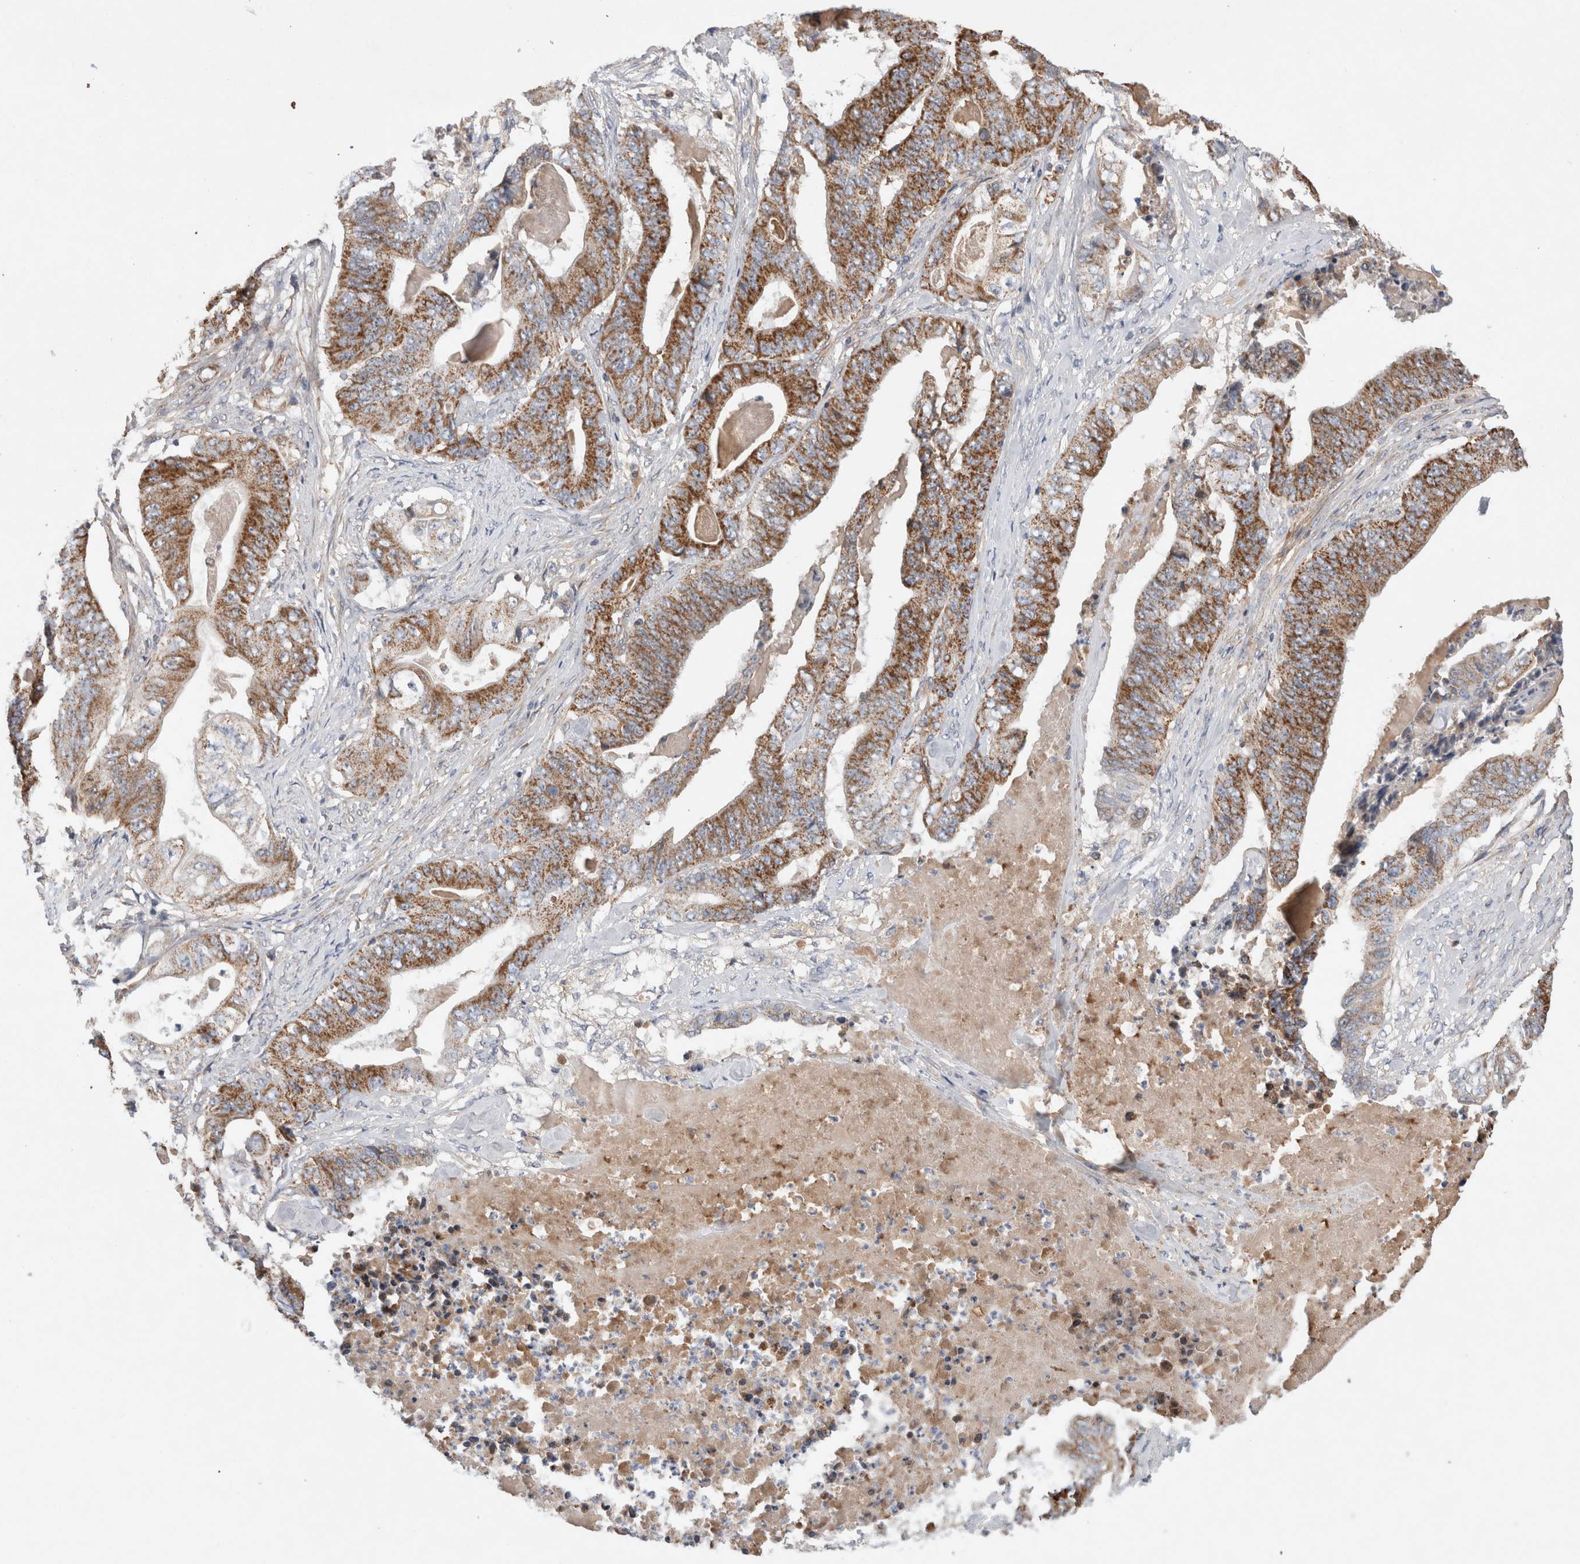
{"staining": {"intensity": "moderate", "quantity": ">75%", "location": "cytoplasmic/membranous"}, "tissue": "stomach cancer", "cell_type": "Tumor cells", "image_type": "cancer", "snomed": [{"axis": "morphology", "description": "Adenocarcinoma, NOS"}, {"axis": "topography", "description": "Stomach"}], "caption": "This is an image of IHC staining of stomach cancer (adenocarcinoma), which shows moderate expression in the cytoplasmic/membranous of tumor cells.", "gene": "MRPS28", "patient": {"sex": "female", "age": 73}}